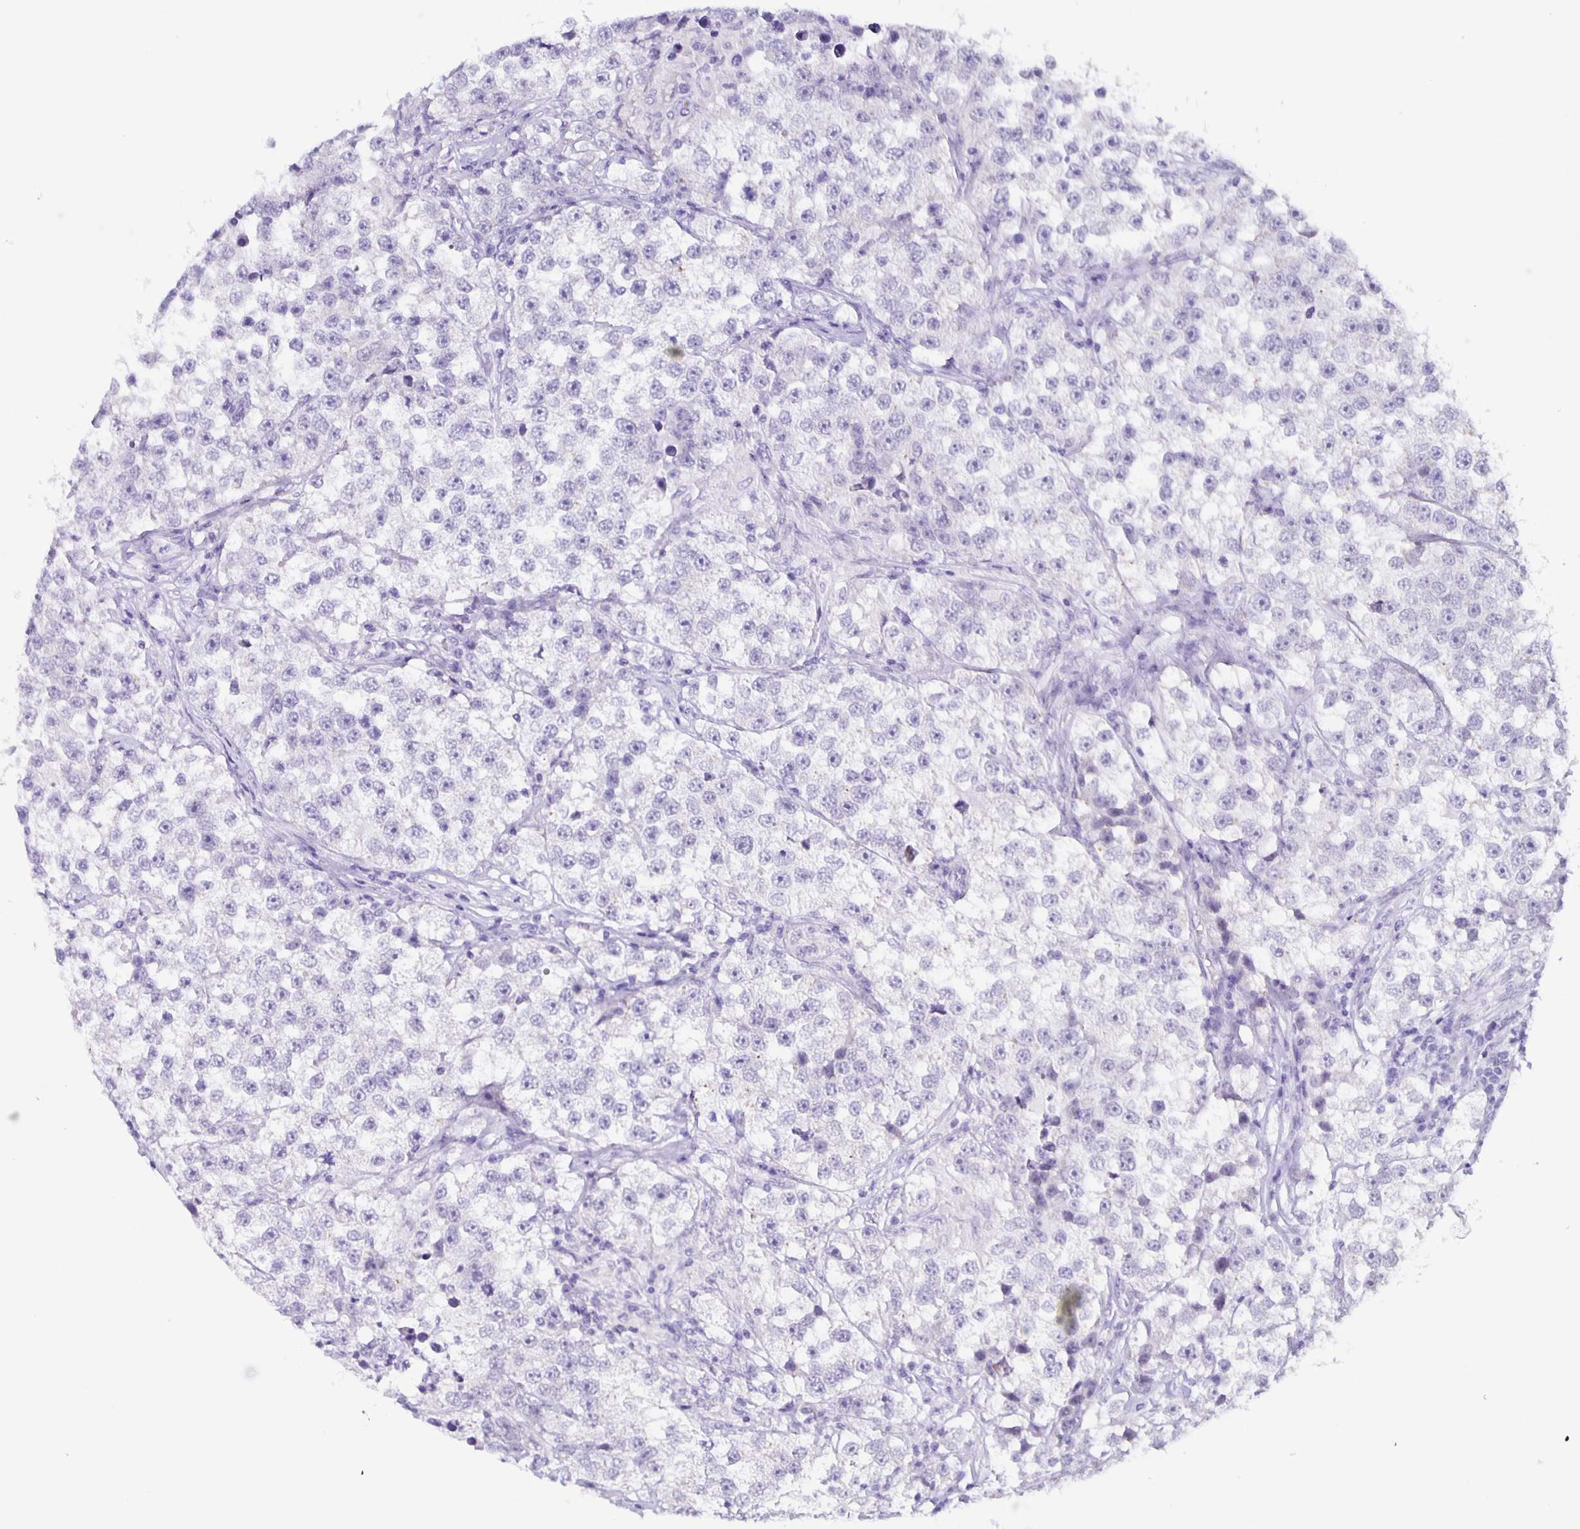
{"staining": {"intensity": "negative", "quantity": "none", "location": "none"}, "tissue": "testis cancer", "cell_type": "Tumor cells", "image_type": "cancer", "snomed": [{"axis": "morphology", "description": "Seminoma, NOS"}, {"axis": "topography", "description": "Testis"}], "caption": "Immunohistochemistry photomicrograph of testis seminoma stained for a protein (brown), which exhibits no staining in tumor cells.", "gene": "SLC12A3", "patient": {"sex": "male", "age": 46}}